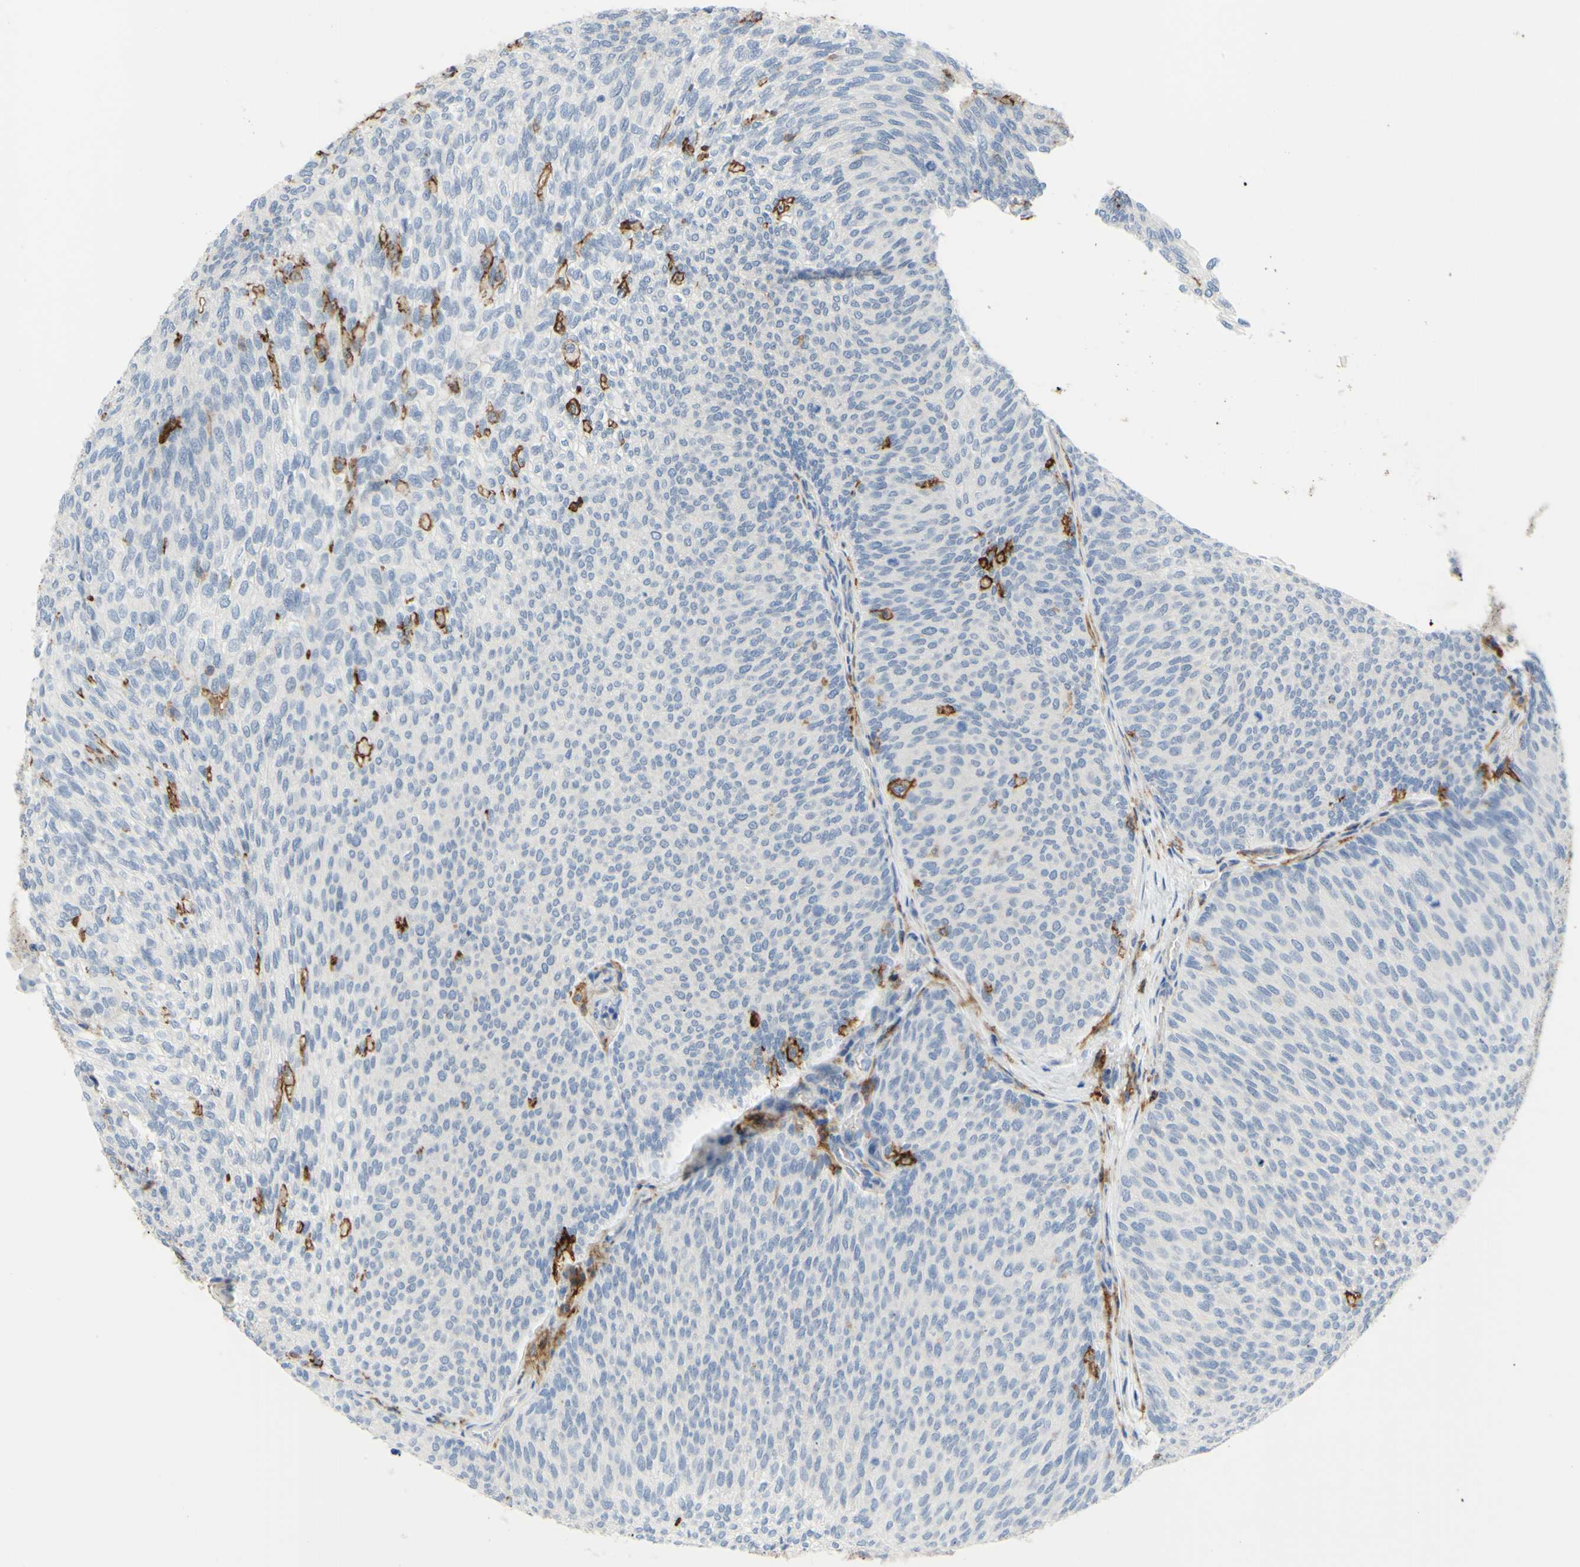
{"staining": {"intensity": "negative", "quantity": "none", "location": "none"}, "tissue": "urothelial cancer", "cell_type": "Tumor cells", "image_type": "cancer", "snomed": [{"axis": "morphology", "description": "Urothelial carcinoma, Low grade"}, {"axis": "topography", "description": "Urinary bladder"}], "caption": "This is an immunohistochemistry (IHC) histopathology image of human urothelial cancer. There is no expression in tumor cells.", "gene": "FCGR2A", "patient": {"sex": "female", "age": 79}}